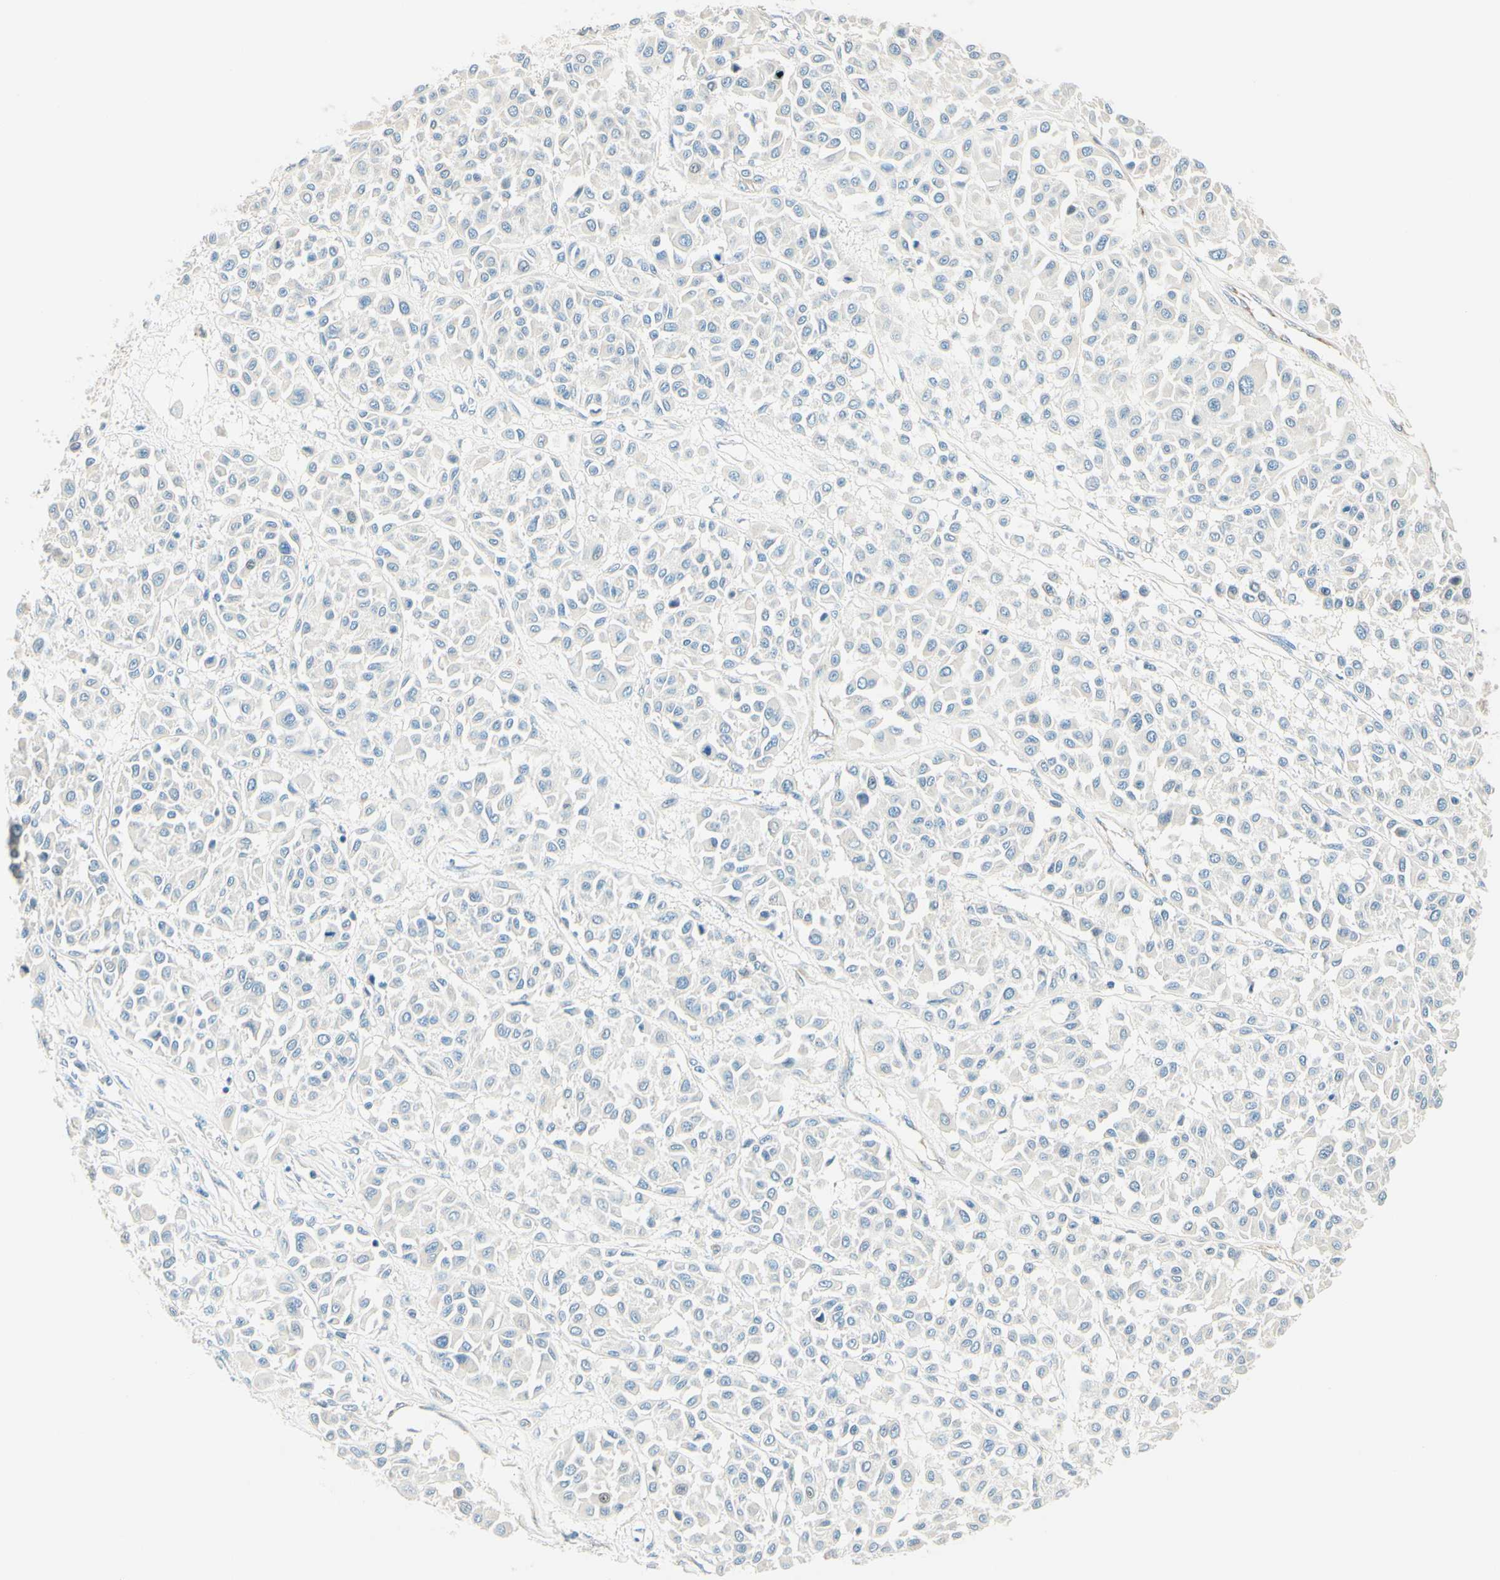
{"staining": {"intensity": "negative", "quantity": "none", "location": "none"}, "tissue": "melanoma", "cell_type": "Tumor cells", "image_type": "cancer", "snomed": [{"axis": "morphology", "description": "Malignant melanoma, Metastatic site"}, {"axis": "topography", "description": "Soft tissue"}], "caption": "Protein analysis of malignant melanoma (metastatic site) displays no significant positivity in tumor cells.", "gene": "TAOK2", "patient": {"sex": "male", "age": 41}}